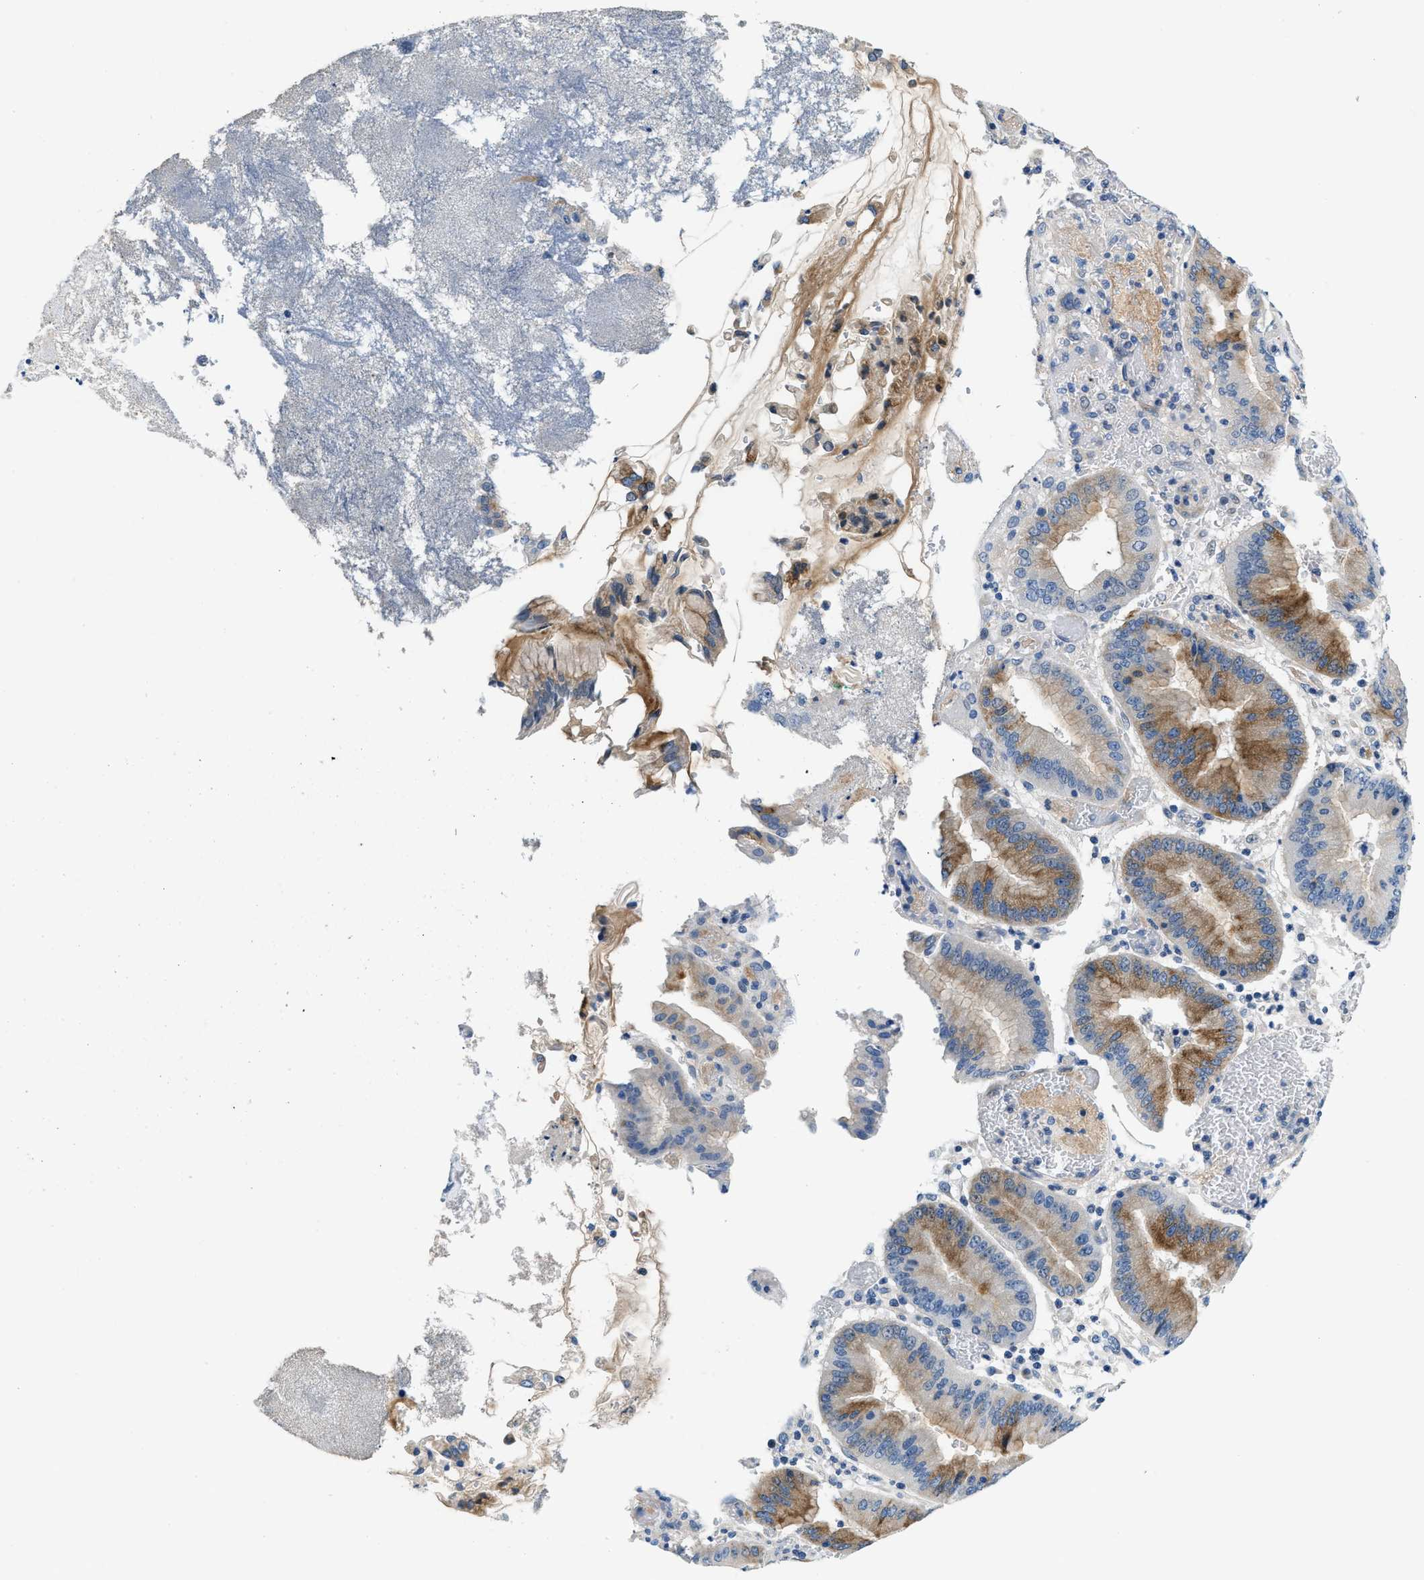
{"staining": {"intensity": "moderate", "quantity": ">75%", "location": "cytoplasmic/membranous"}, "tissue": "stomach cancer", "cell_type": "Tumor cells", "image_type": "cancer", "snomed": [{"axis": "morphology", "description": "Normal tissue, NOS"}, {"axis": "morphology", "description": "Adenocarcinoma, NOS"}, {"axis": "topography", "description": "Stomach"}], "caption": "Immunohistochemistry (IHC) micrograph of human adenocarcinoma (stomach) stained for a protein (brown), which displays medium levels of moderate cytoplasmic/membranous positivity in about >75% of tumor cells.", "gene": "FDCSP", "patient": {"sex": "male", "age": 48}}